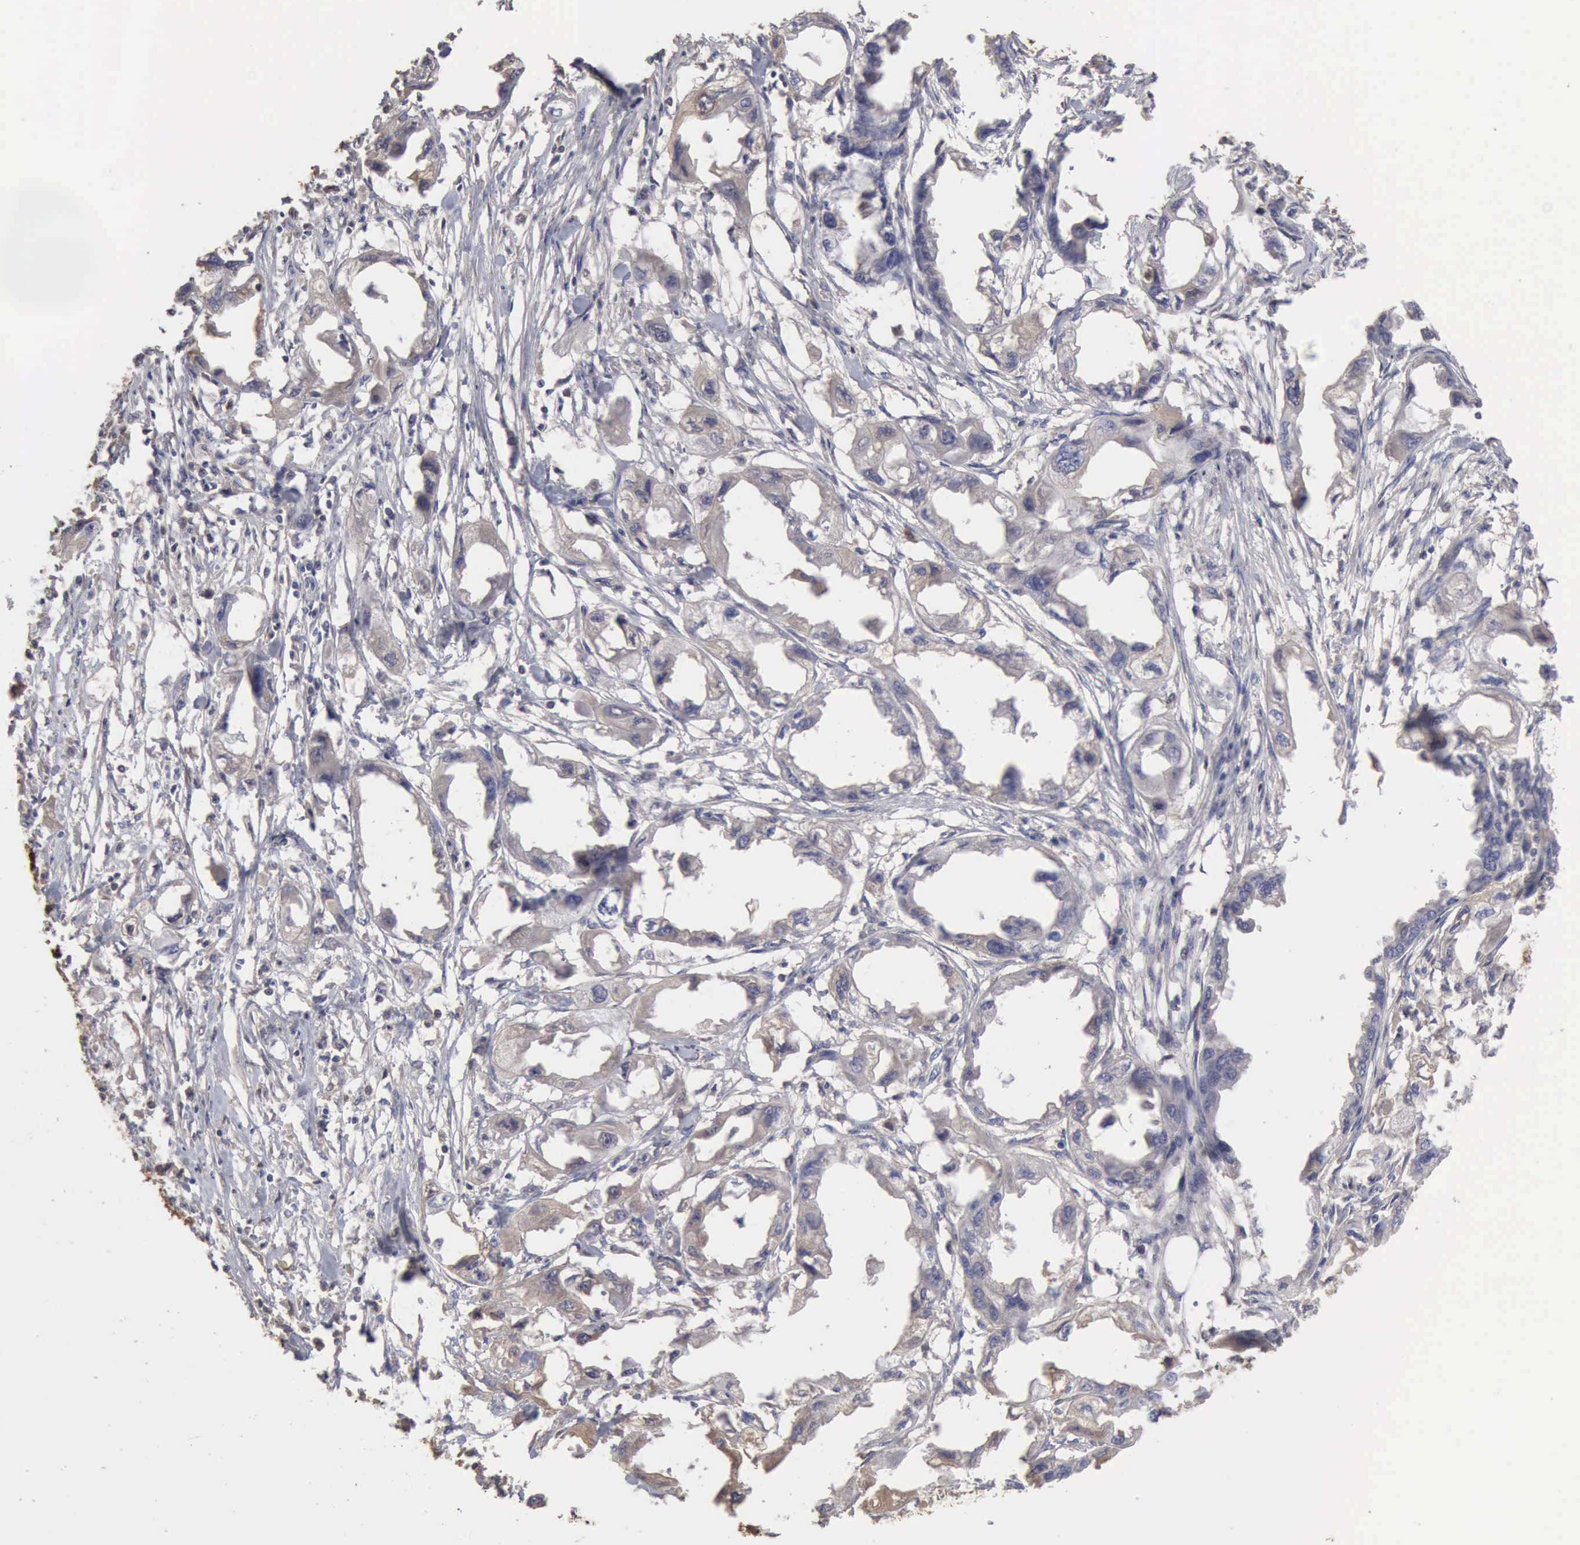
{"staining": {"intensity": "negative", "quantity": "none", "location": "none"}, "tissue": "endometrial cancer", "cell_type": "Tumor cells", "image_type": "cancer", "snomed": [{"axis": "morphology", "description": "Adenocarcinoma, NOS"}, {"axis": "topography", "description": "Endometrium"}], "caption": "High power microscopy micrograph of an IHC micrograph of endometrial cancer (adenocarcinoma), revealing no significant positivity in tumor cells.", "gene": "SERPINA1", "patient": {"sex": "female", "age": 67}}